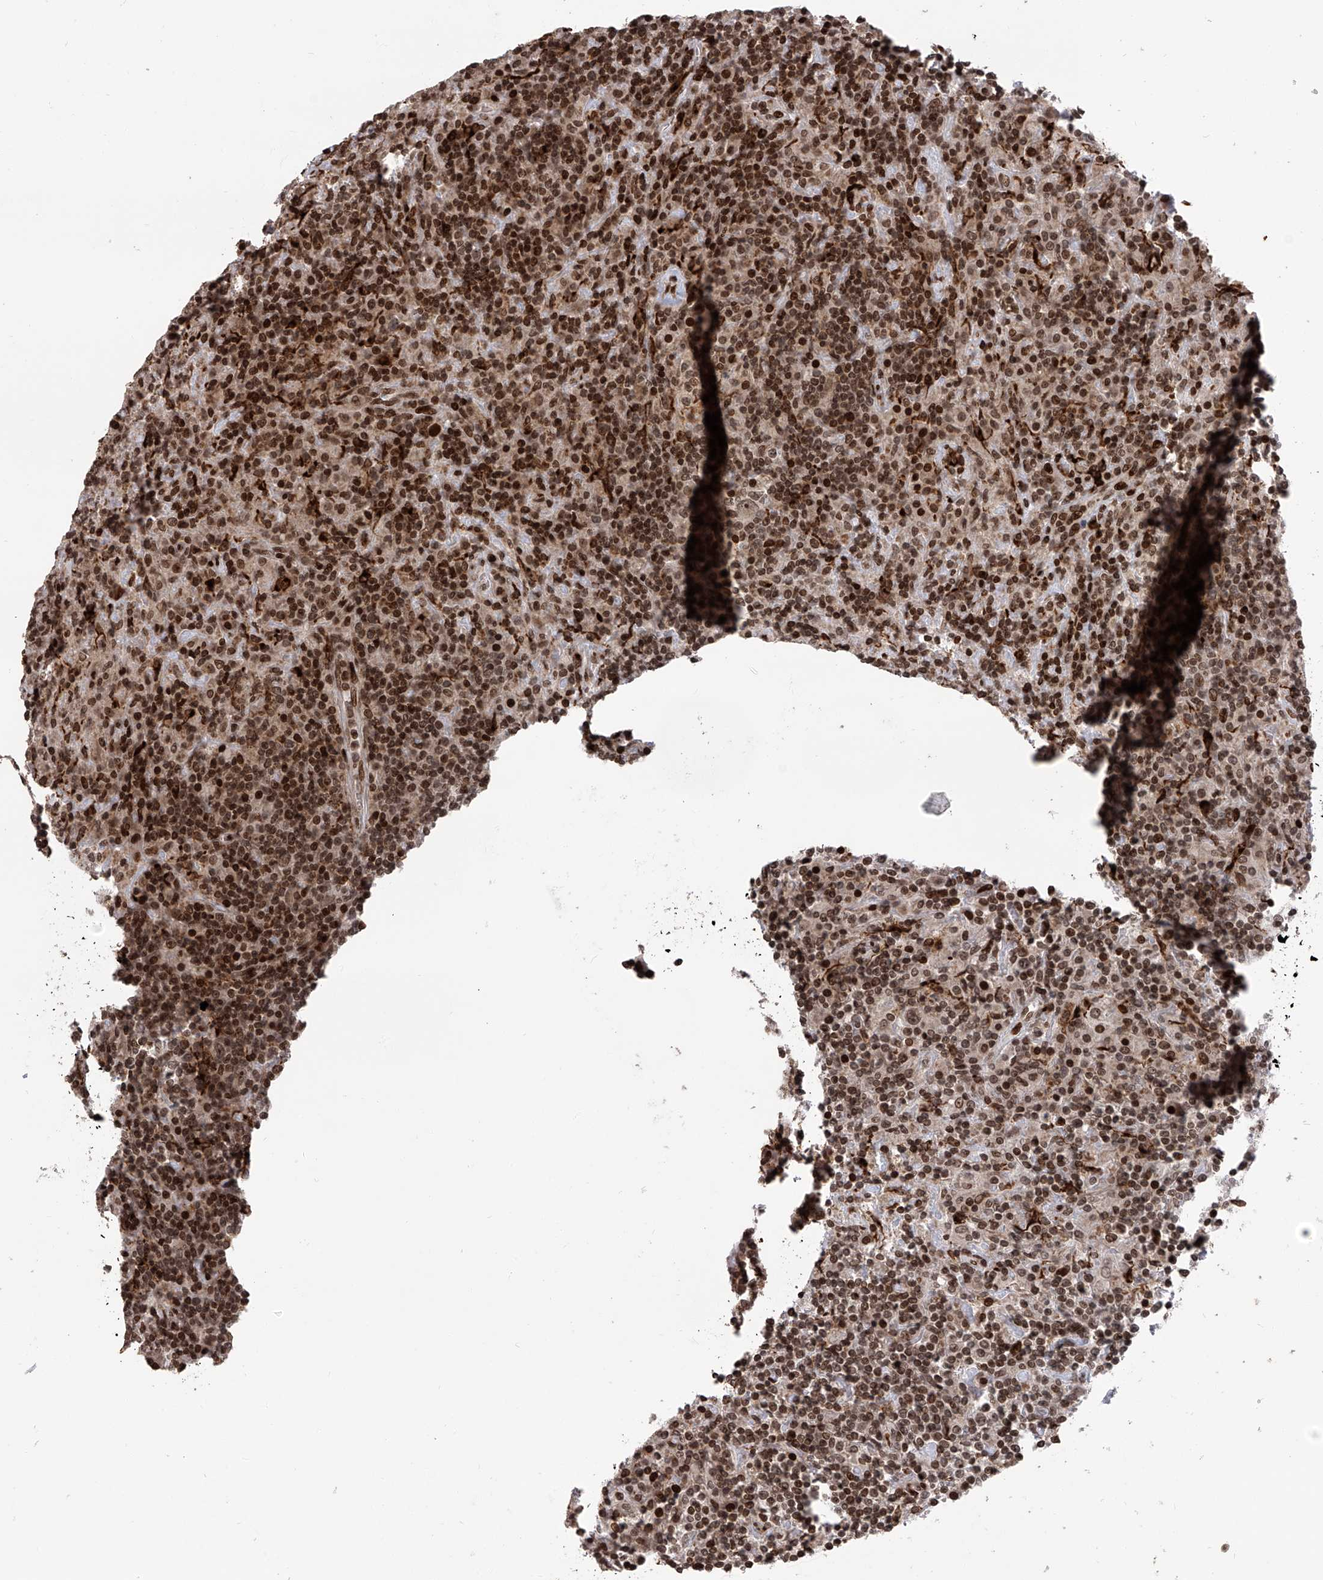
{"staining": {"intensity": "moderate", "quantity": ">75%", "location": "nuclear"}, "tissue": "lymphoma", "cell_type": "Tumor cells", "image_type": "cancer", "snomed": [{"axis": "morphology", "description": "Hodgkin's disease, NOS"}, {"axis": "topography", "description": "Lymph node"}], "caption": "Moderate nuclear protein staining is identified in approximately >75% of tumor cells in Hodgkin's disease.", "gene": "PAK1IP1", "patient": {"sex": "male", "age": 70}}